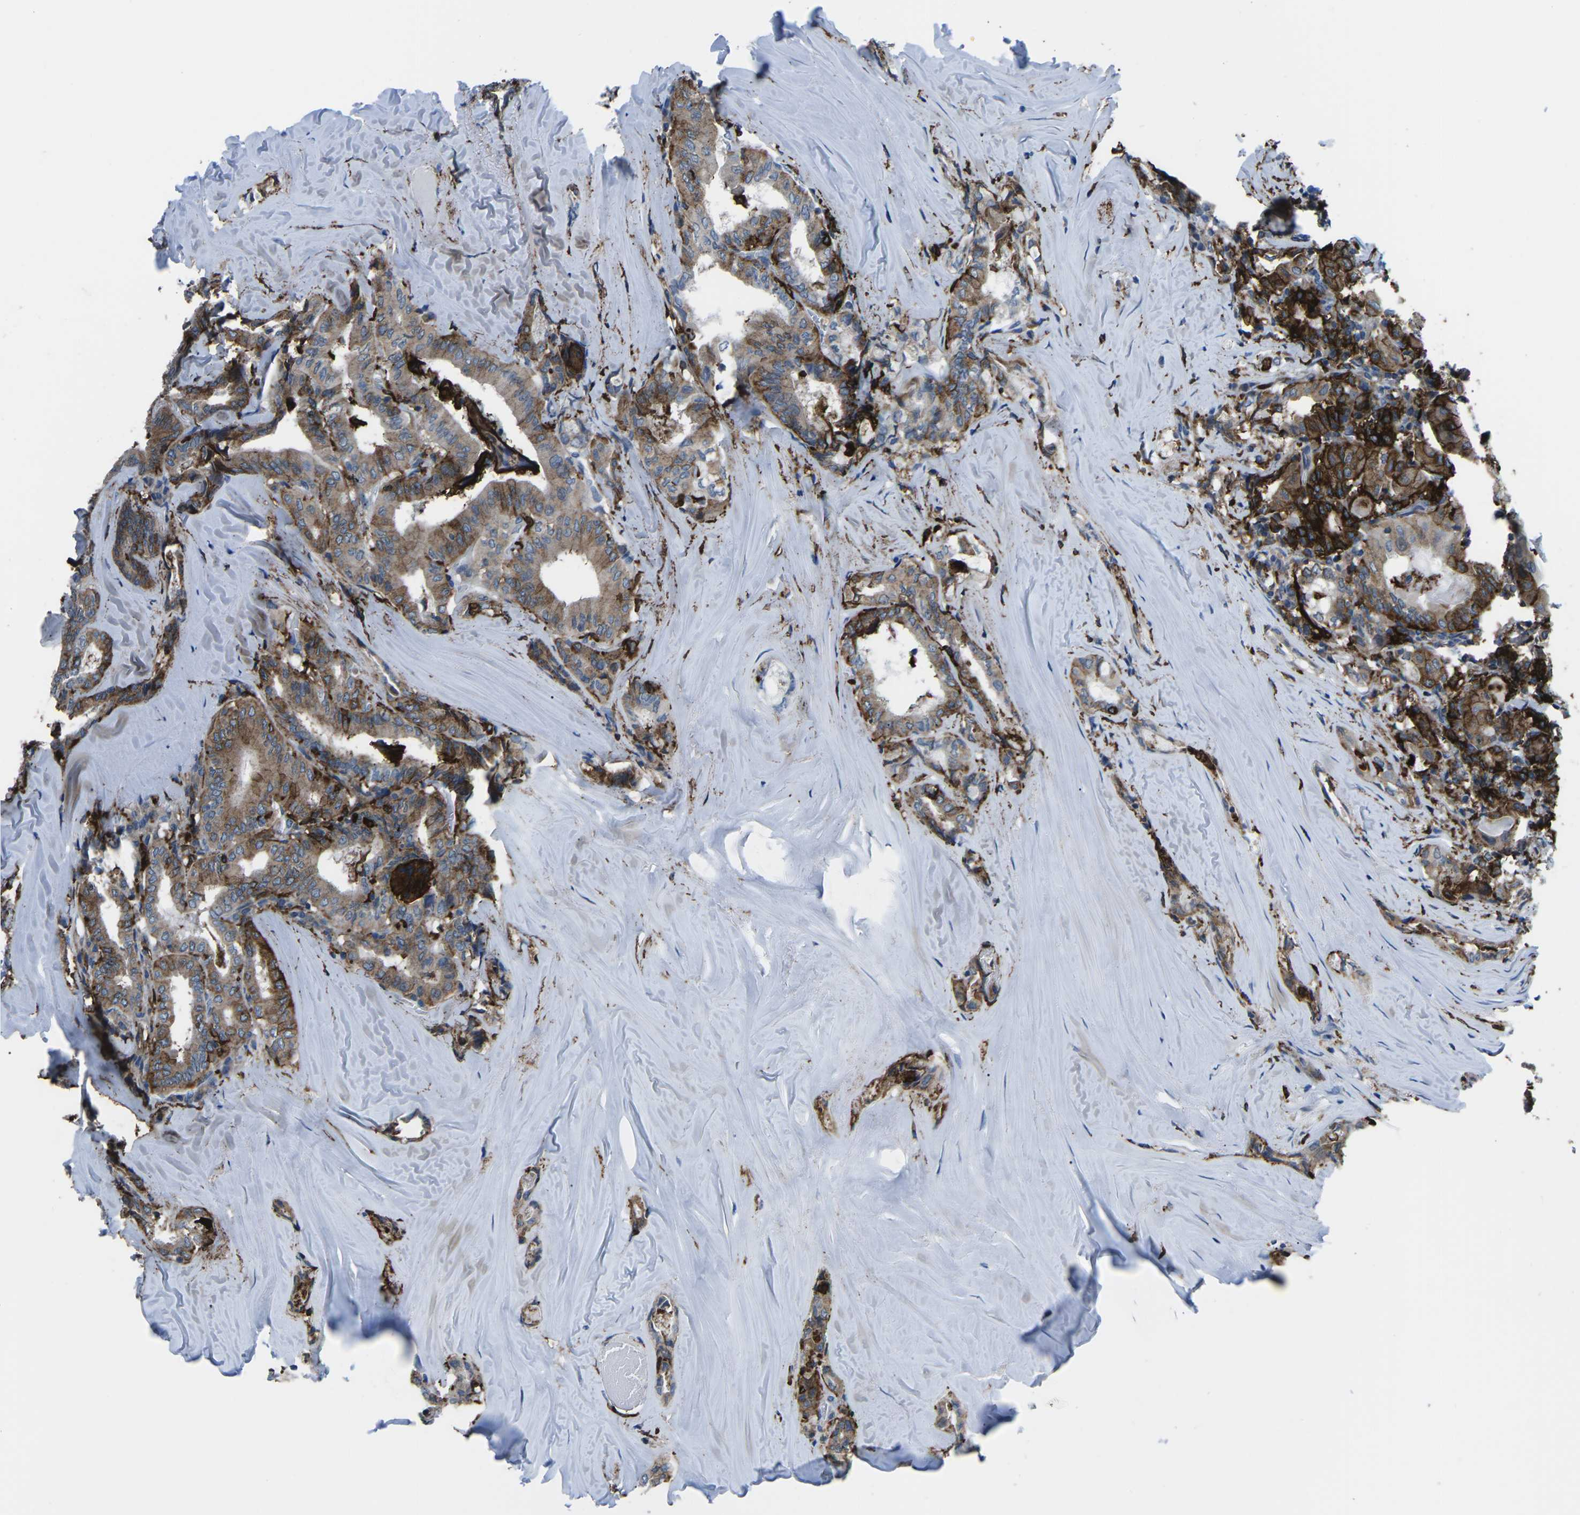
{"staining": {"intensity": "moderate", "quantity": ">75%", "location": "cytoplasmic/membranous"}, "tissue": "thyroid cancer", "cell_type": "Tumor cells", "image_type": "cancer", "snomed": [{"axis": "morphology", "description": "Papillary adenocarcinoma, NOS"}, {"axis": "topography", "description": "Thyroid gland"}], "caption": "Protein expression analysis of human thyroid cancer (papillary adenocarcinoma) reveals moderate cytoplasmic/membranous expression in about >75% of tumor cells.", "gene": "PTPN1", "patient": {"sex": "female", "age": 42}}